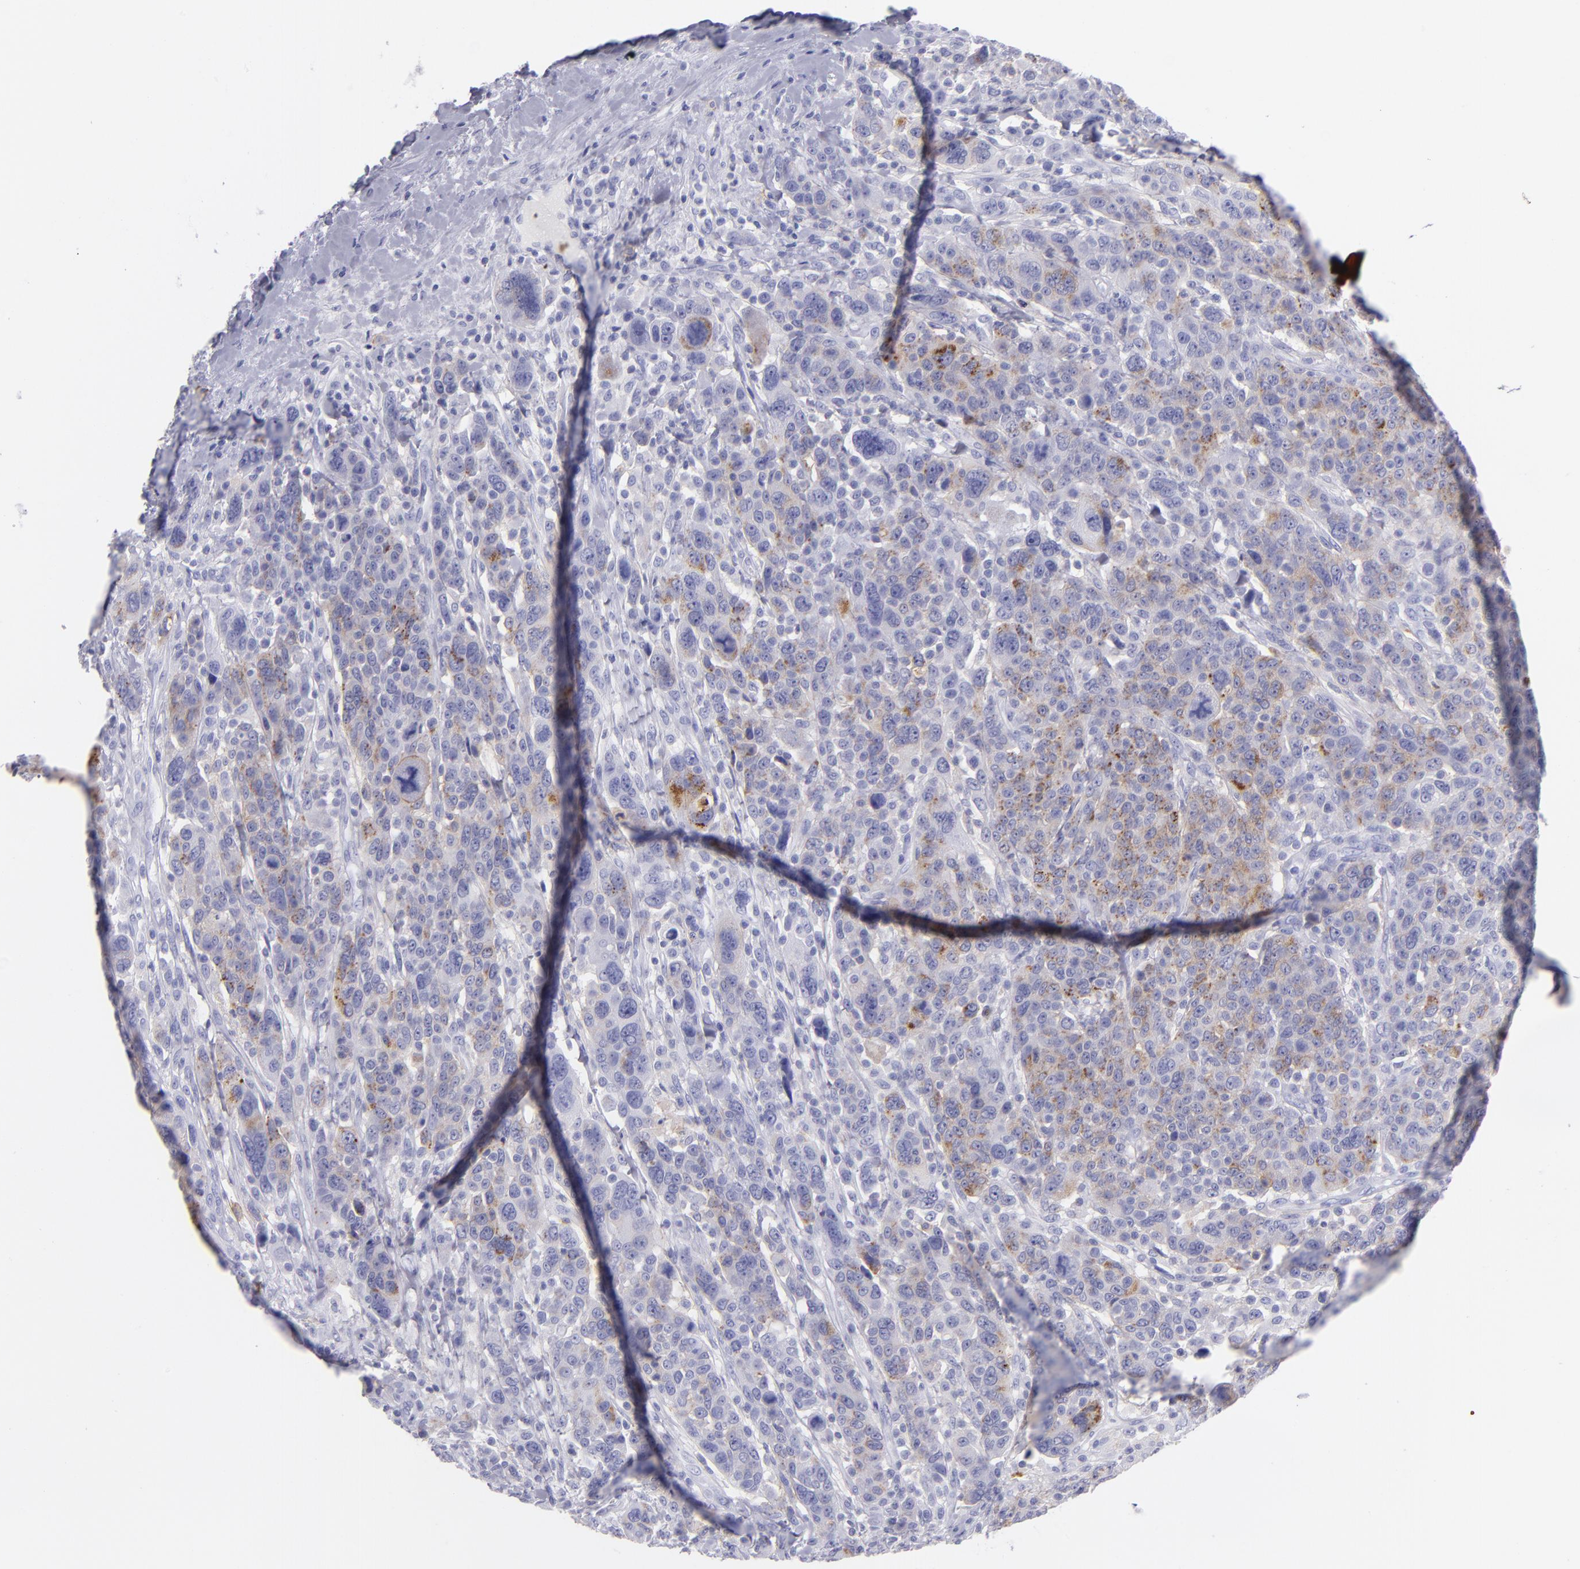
{"staining": {"intensity": "moderate", "quantity": "<25%", "location": "cytoplasmic/membranous"}, "tissue": "breast cancer", "cell_type": "Tumor cells", "image_type": "cancer", "snomed": [{"axis": "morphology", "description": "Duct carcinoma"}, {"axis": "topography", "description": "Breast"}], "caption": "Protein staining of breast invasive ductal carcinoma tissue demonstrates moderate cytoplasmic/membranous positivity in approximately <25% of tumor cells. The staining was performed using DAB (3,3'-diaminobenzidine), with brown indicating positive protein expression. Nuclei are stained blue with hematoxylin.", "gene": "CD82", "patient": {"sex": "female", "age": 37}}